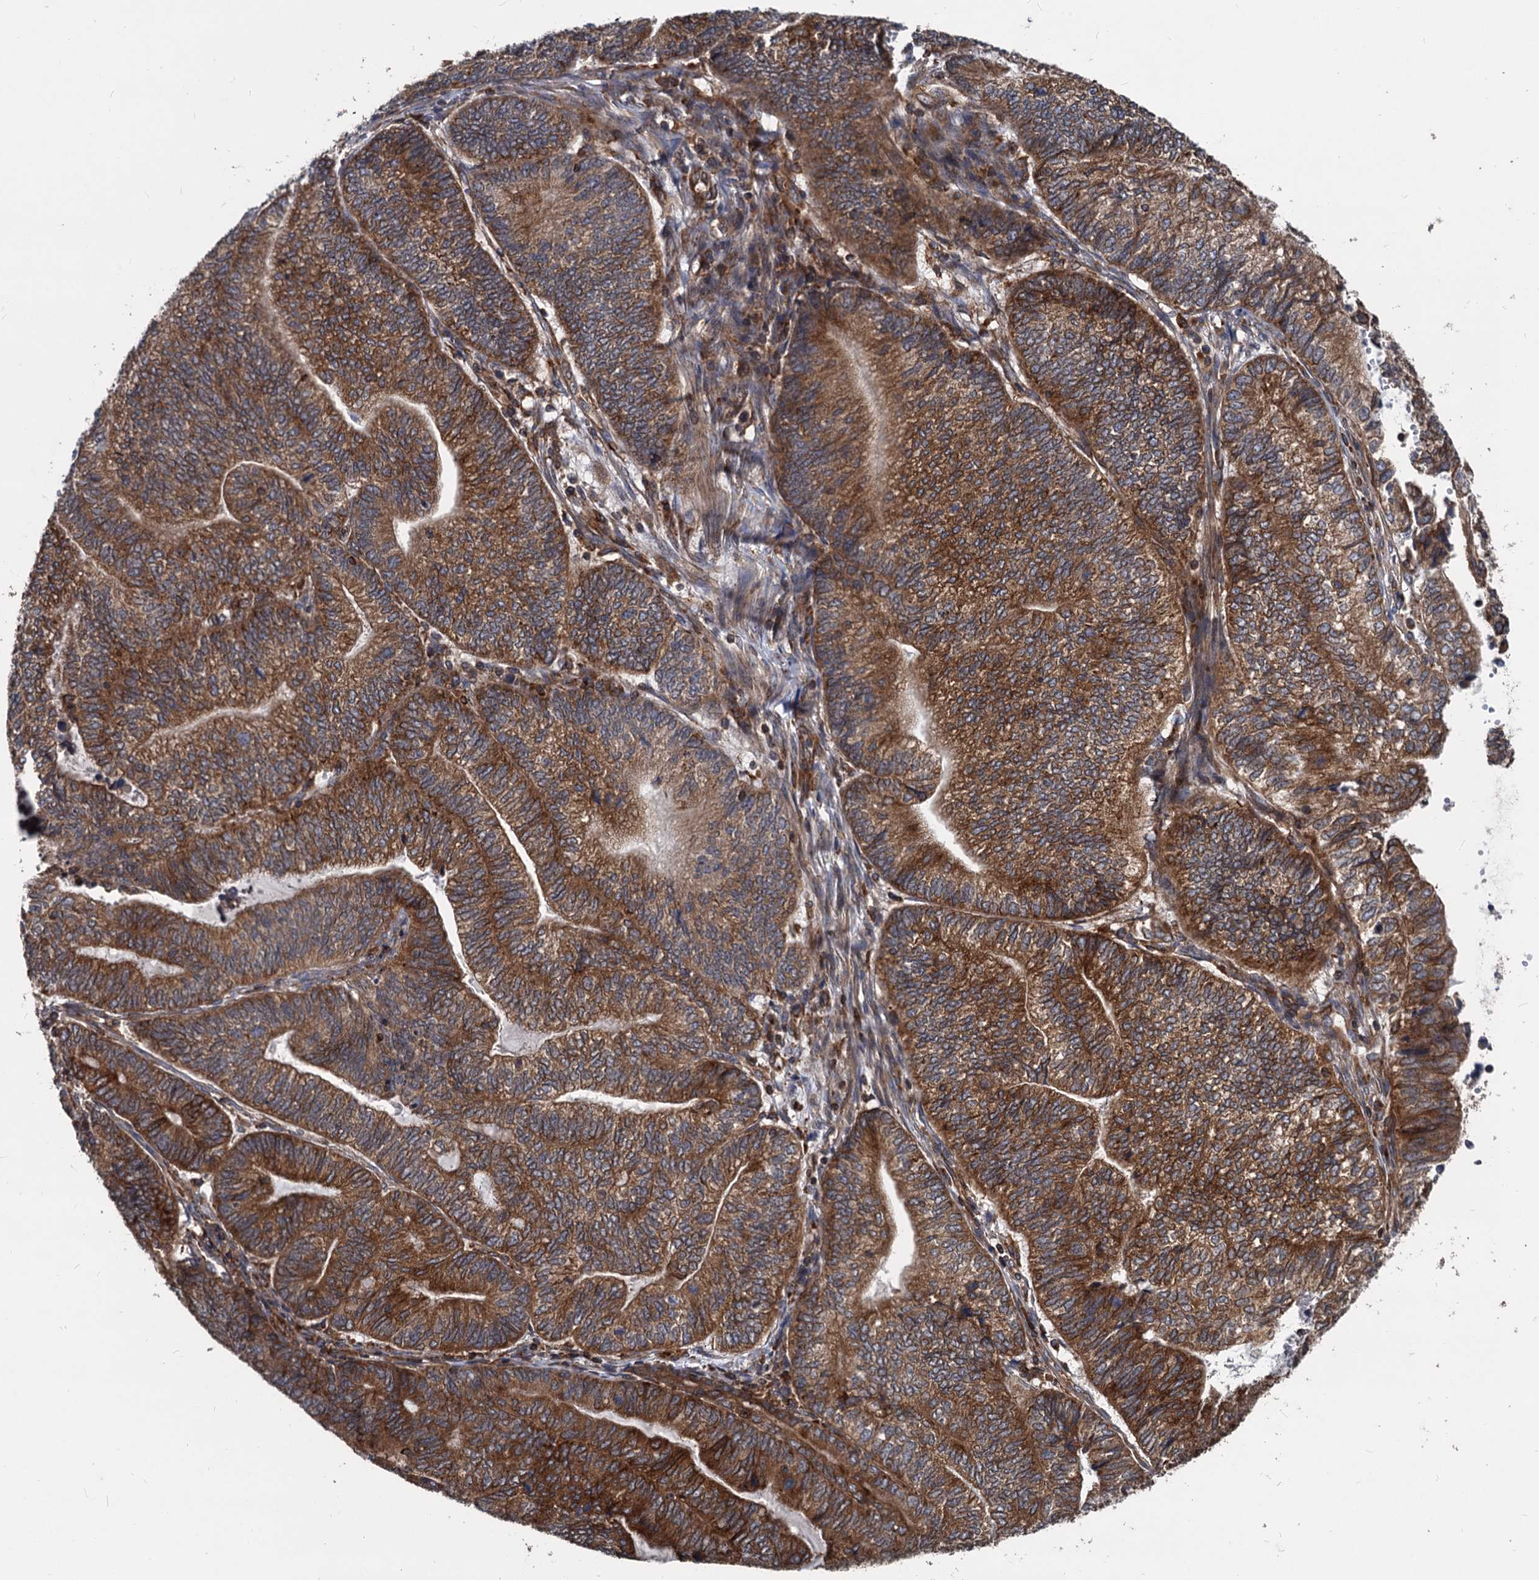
{"staining": {"intensity": "strong", "quantity": ">75%", "location": "cytoplasmic/membranous"}, "tissue": "endometrial cancer", "cell_type": "Tumor cells", "image_type": "cancer", "snomed": [{"axis": "morphology", "description": "Adenocarcinoma, NOS"}, {"axis": "topography", "description": "Uterus"}, {"axis": "topography", "description": "Endometrium"}], "caption": "DAB immunohistochemical staining of endometrial adenocarcinoma displays strong cytoplasmic/membranous protein positivity in about >75% of tumor cells. Nuclei are stained in blue.", "gene": "STIM1", "patient": {"sex": "female", "age": 70}}